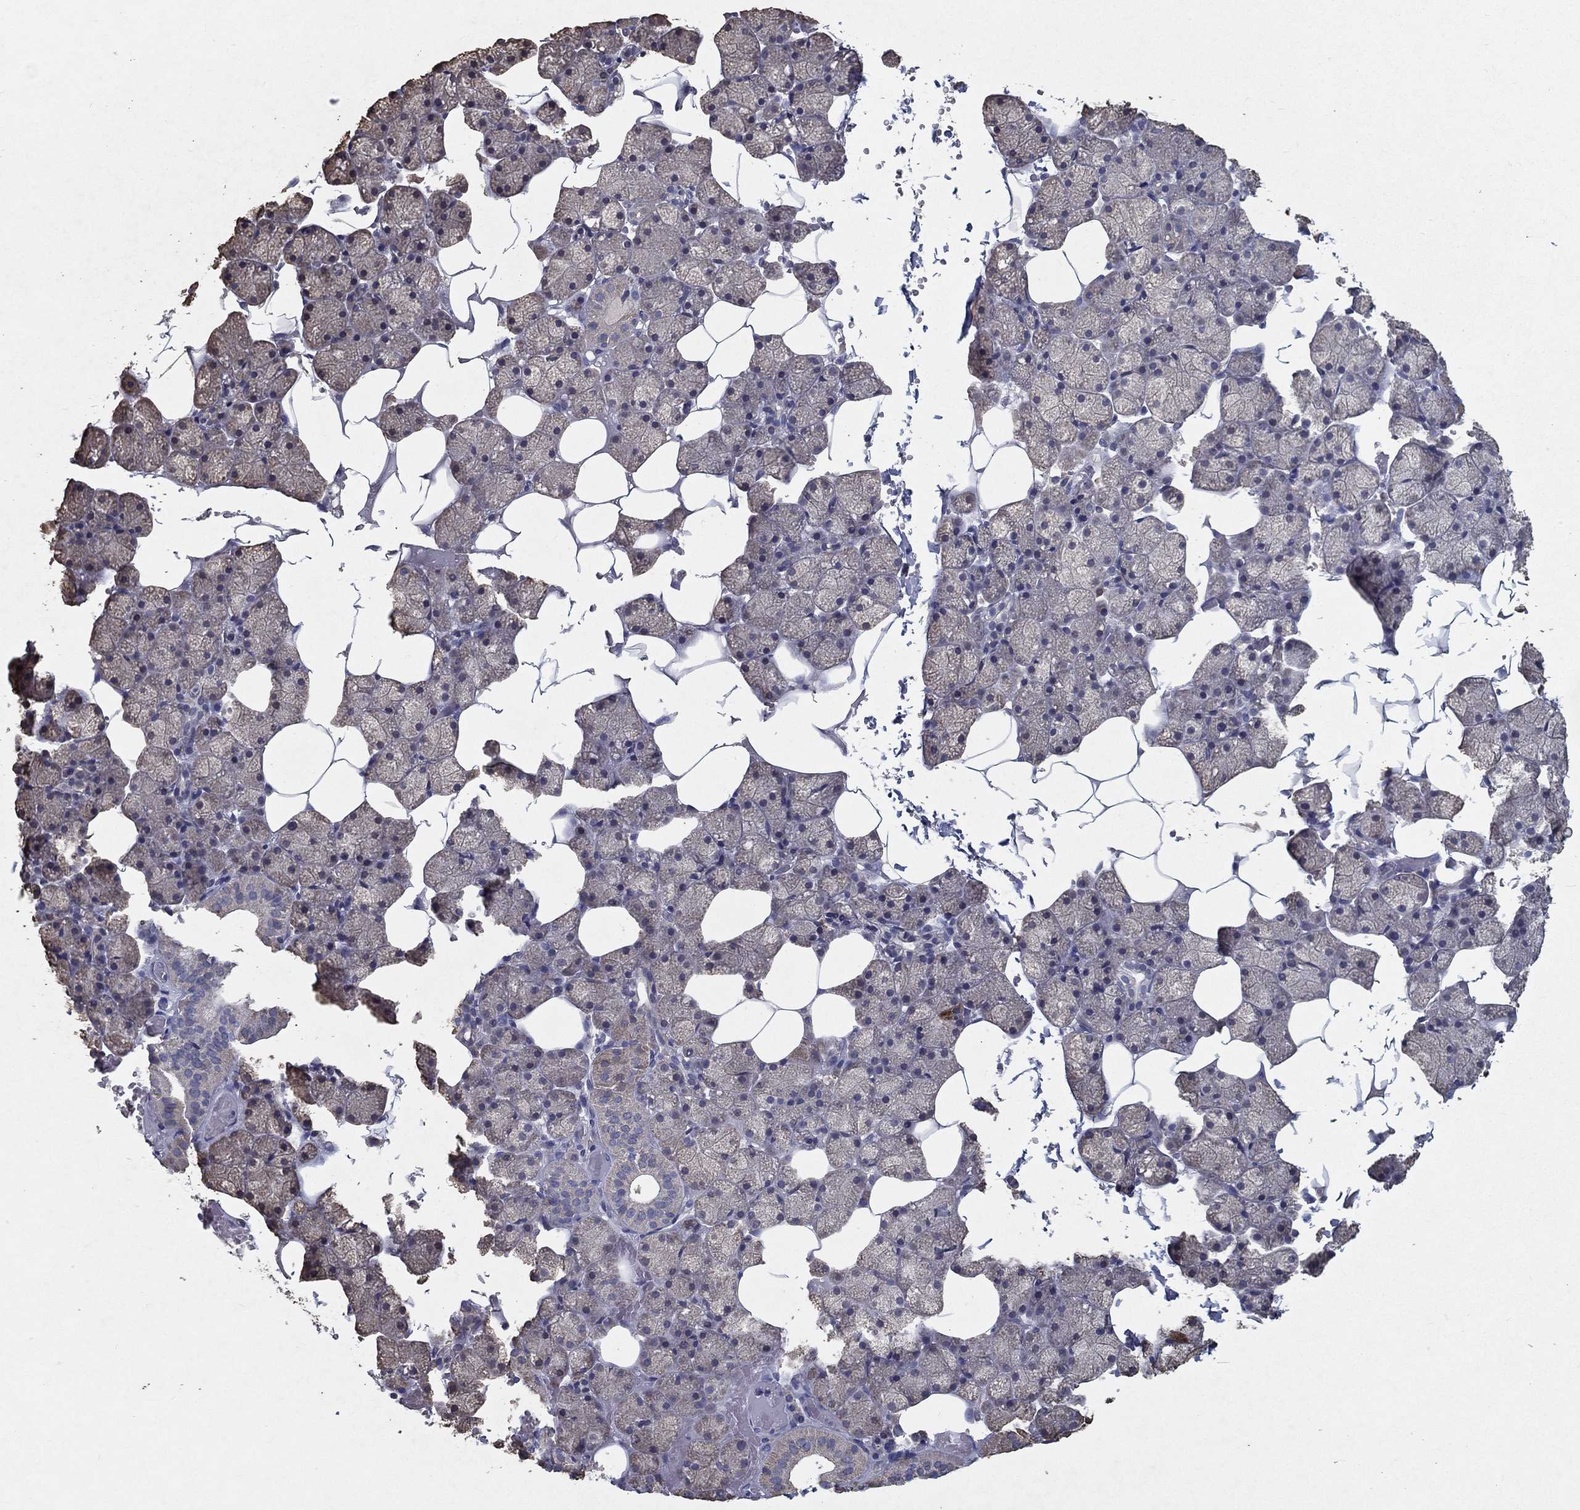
{"staining": {"intensity": "moderate", "quantity": "<25%", "location": "cytoplasmic/membranous"}, "tissue": "salivary gland", "cell_type": "Glandular cells", "image_type": "normal", "snomed": [{"axis": "morphology", "description": "Normal tissue, NOS"}, {"axis": "topography", "description": "Salivary gland"}], "caption": "A brown stain highlights moderate cytoplasmic/membranous expression of a protein in glandular cells of unremarkable human salivary gland. Ihc stains the protein of interest in brown and the nuclei are stained blue.", "gene": "PCSK1", "patient": {"sex": "male", "age": 38}}